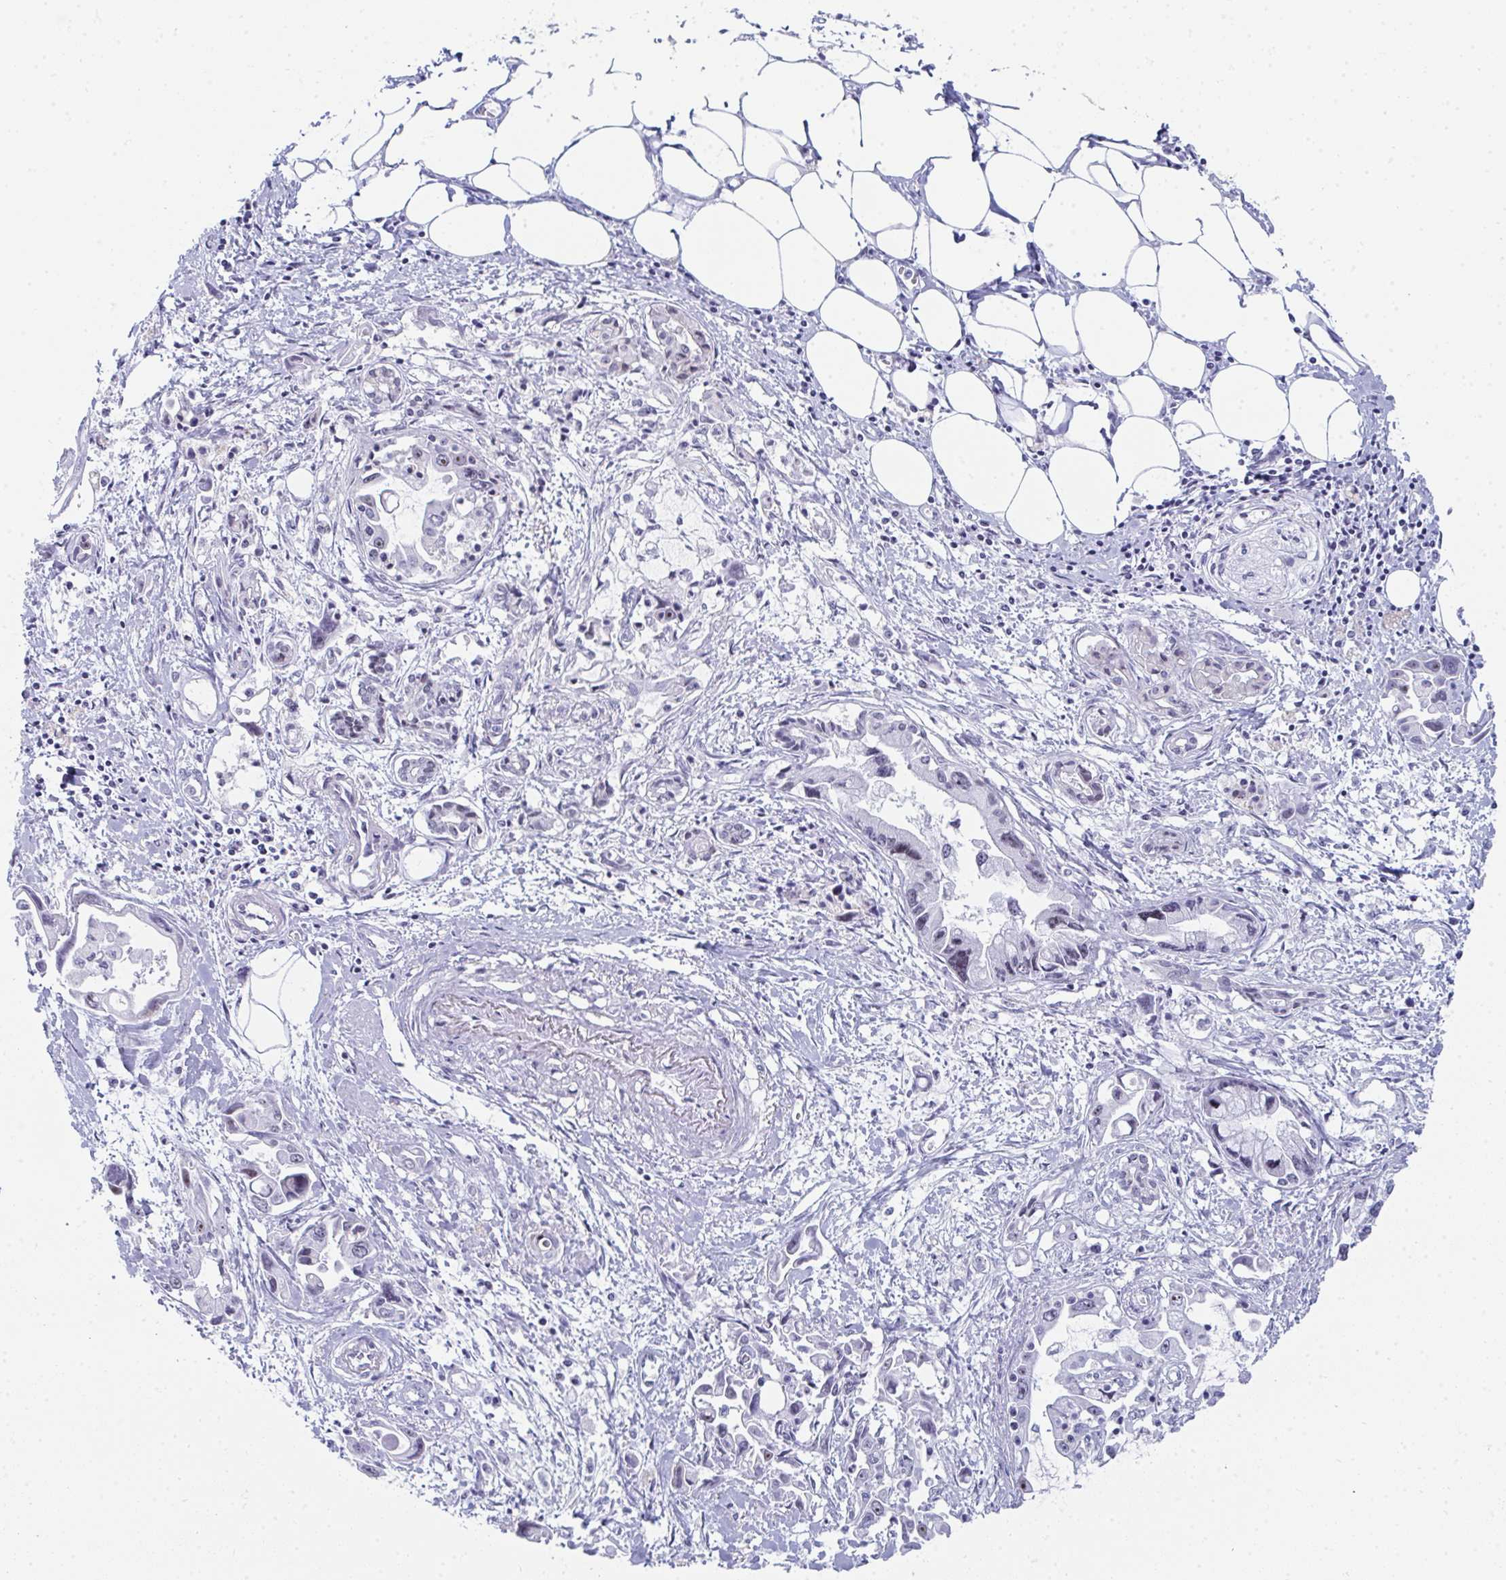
{"staining": {"intensity": "moderate", "quantity": "<25%", "location": "nuclear"}, "tissue": "pancreatic cancer", "cell_type": "Tumor cells", "image_type": "cancer", "snomed": [{"axis": "morphology", "description": "Adenocarcinoma, NOS"}, {"axis": "topography", "description": "Pancreas"}], "caption": "An immunohistochemistry photomicrograph of tumor tissue is shown. Protein staining in brown shows moderate nuclear positivity in pancreatic adenocarcinoma within tumor cells.", "gene": "NOP10", "patient": {"sex": "male", "age": 84}}